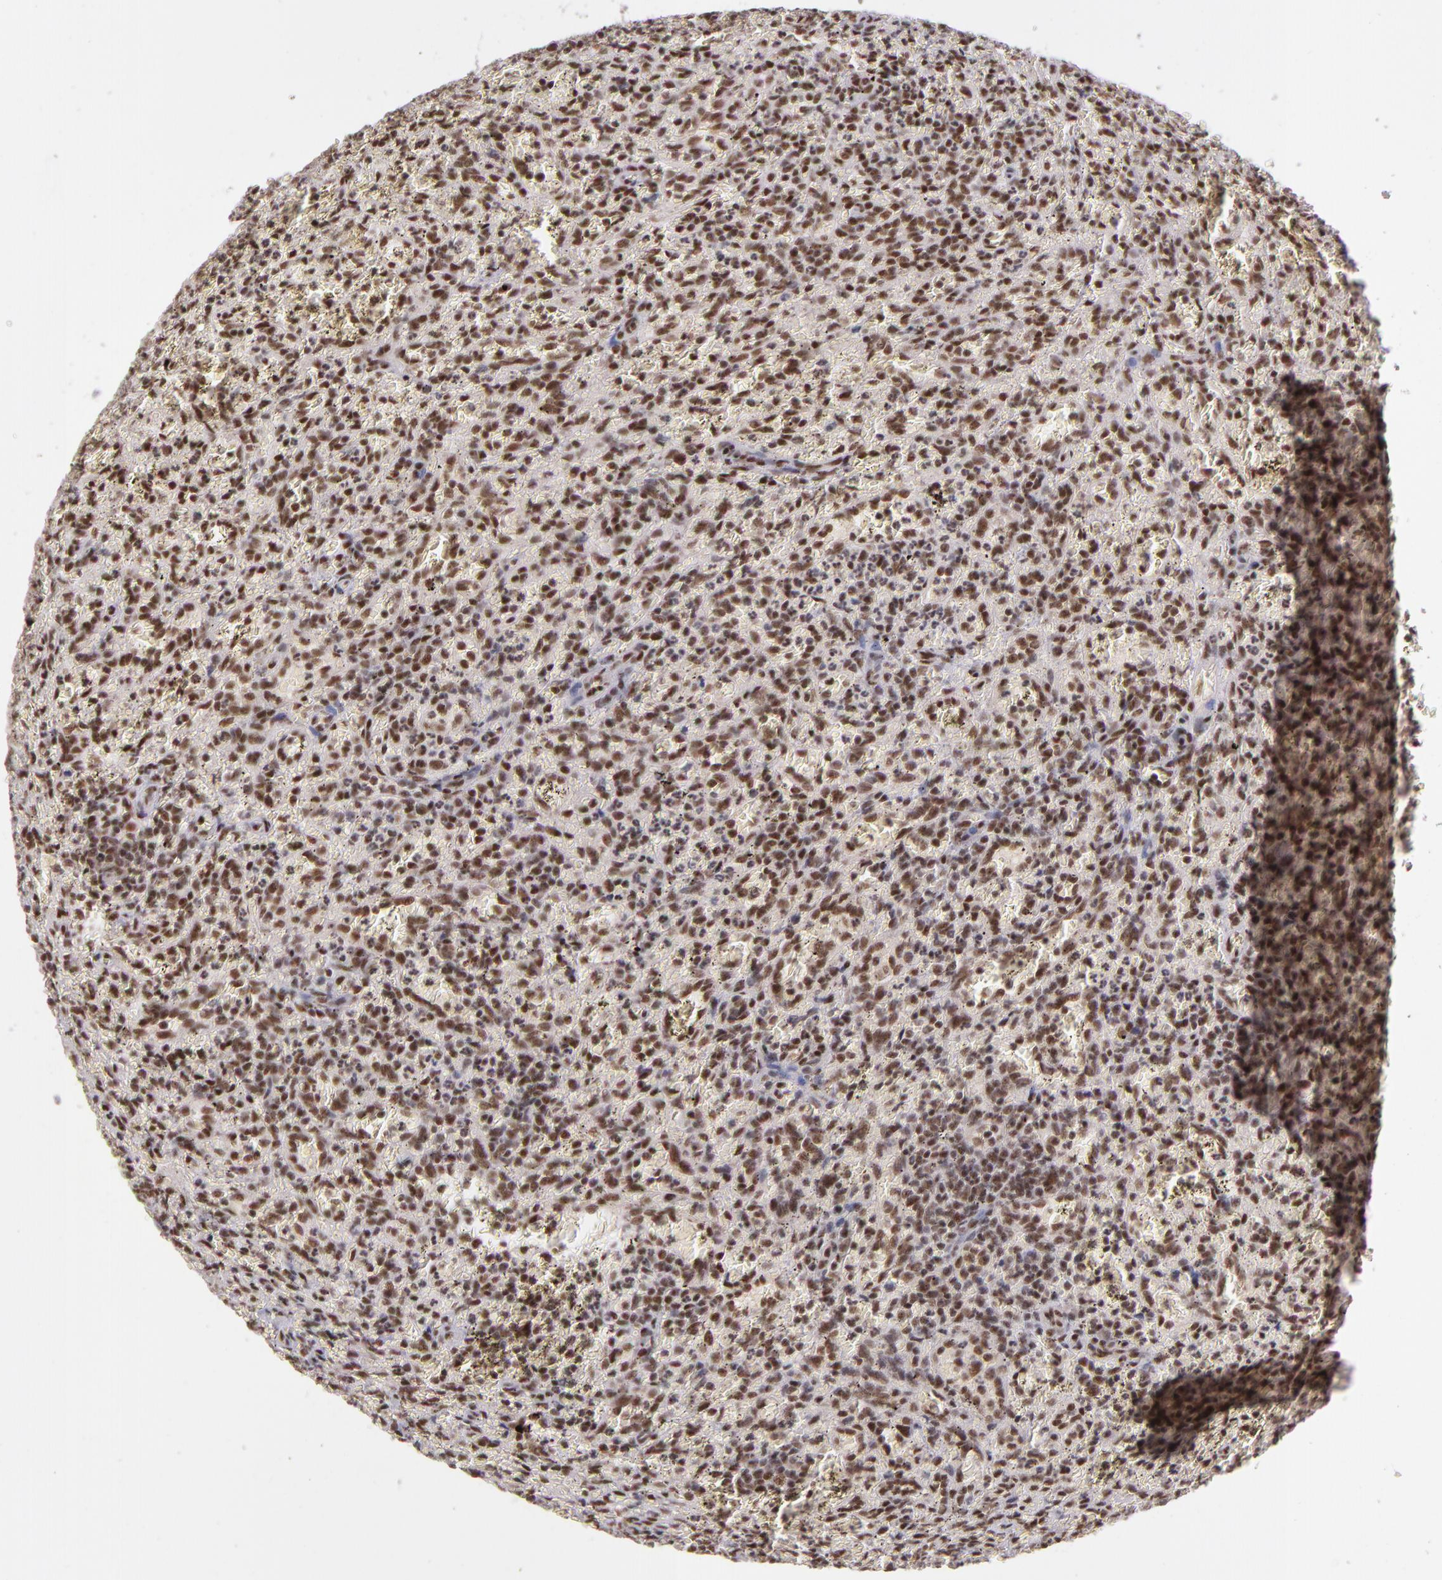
{"staining": {"intensity": "moderate", "quantity": ">75%", "location": "nuclear"}, "tissue": "lymphoma", "cell_type": "Tumor cells", "image_type": "cancer", "snomed": [{"axis": "morphology", "description": "Malignant lymphoma, non-Hodgkin's type, Low grade"}, {"axis": "topography", "description": "Spleen"}], "caption": "Lymphoma stained for a protein exhibits moderate nuclear positivity in tumor cells.", "gene": "ZNF148", "patient": {"sex": "female", "age": 64}}